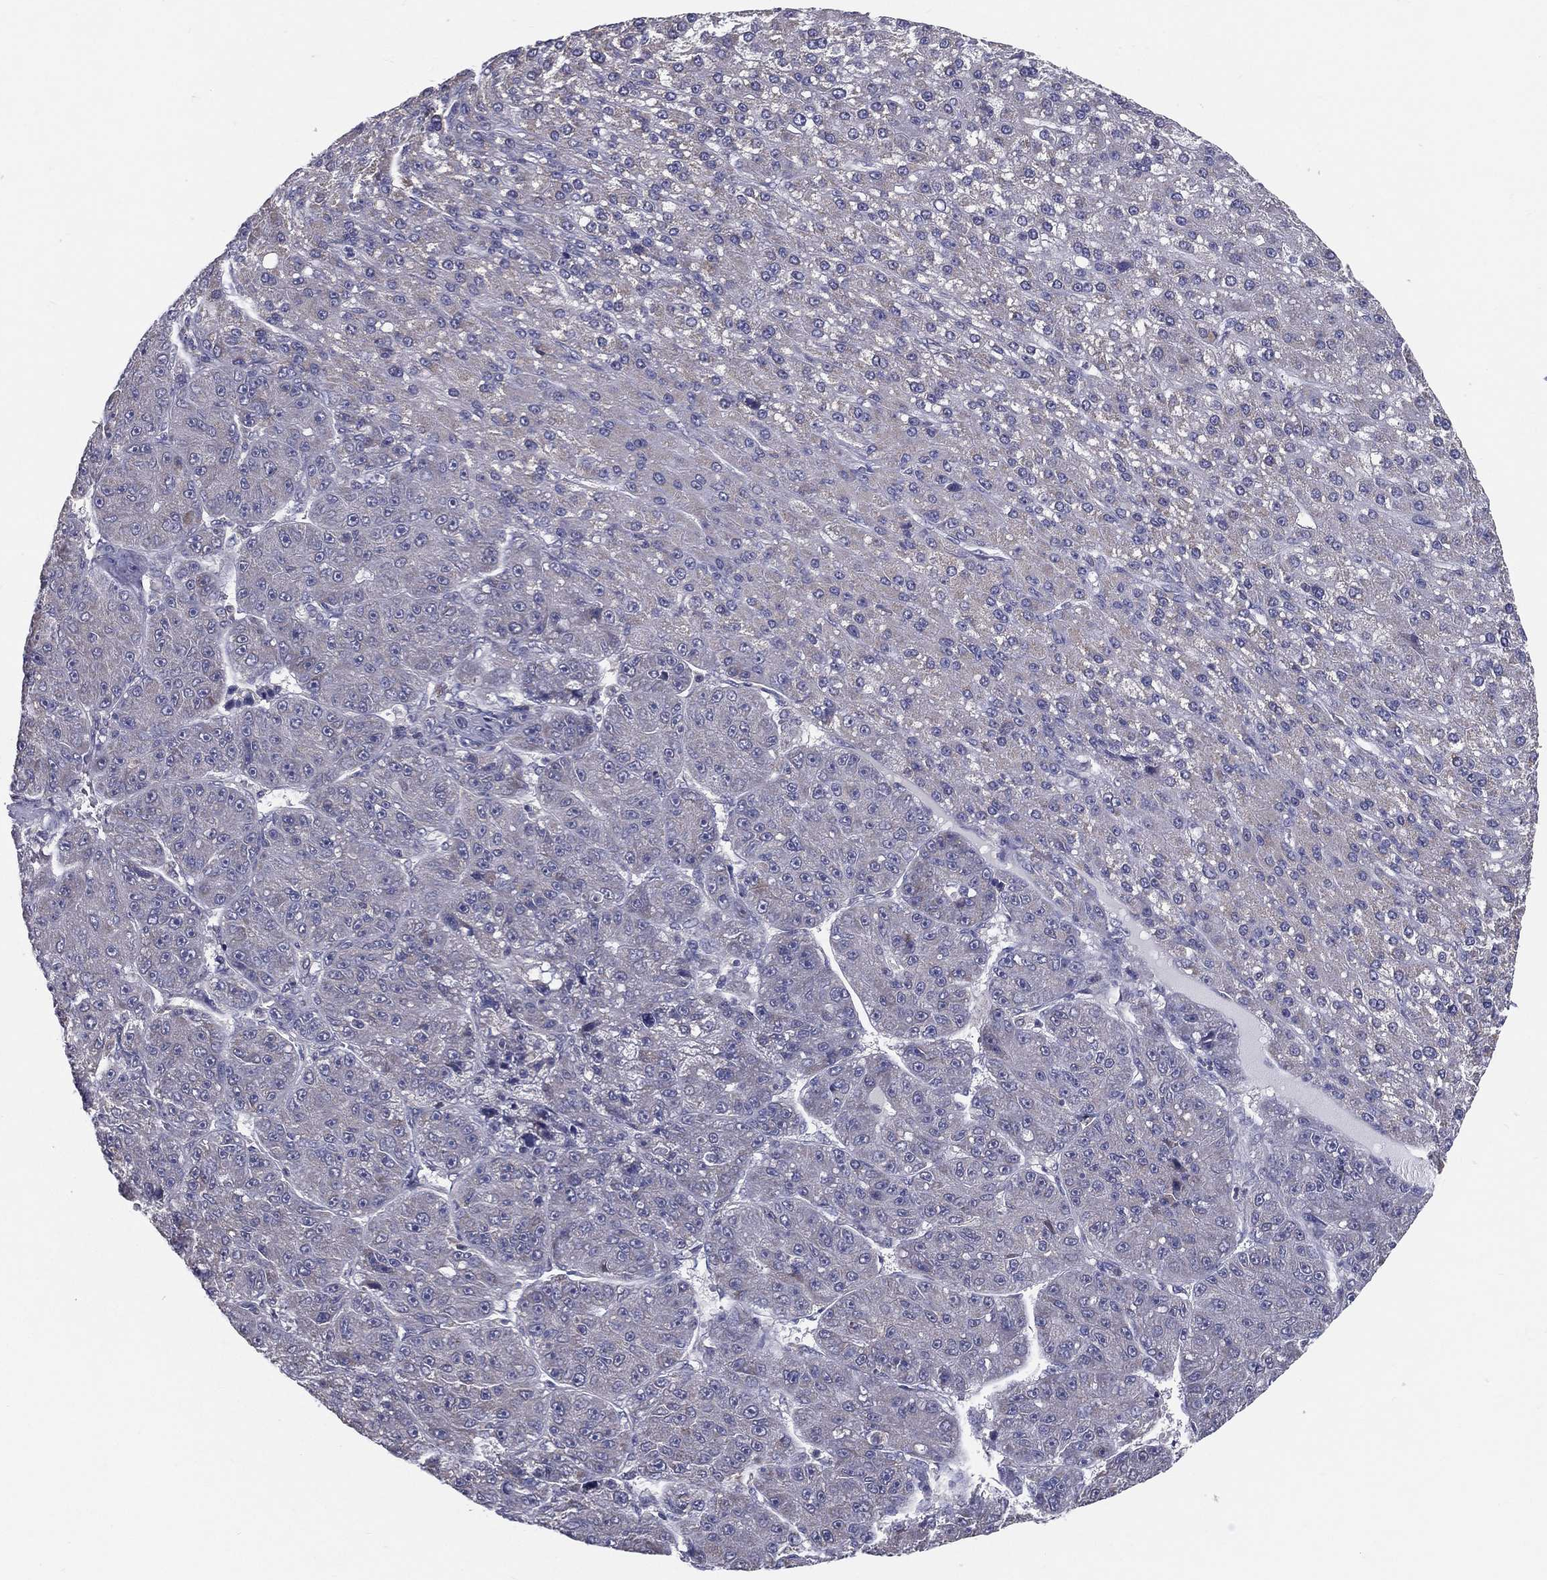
{"staining": {"intensity": "negative", "quantity": "none", "location": "none"}, "tissue": "liver cancer", "cell_type": "Tumor cells", "image_type": "cancer", "snomed": [{"axis": "morphology", "description": "Carcinoma, Hepatocellular, NOS"}, {"axis": "topography", "description": "Liver"}], "caption": "Immunohistochemistry photomicrograph of neoplastic tissue: hepatocellular carcinoma (liver) stained with DAB (3,3'-diaminobenzidine) shows no significant protein expression in tumor cells.", "gene": "PCSK1", "patient": {"sex": "male", "age": 67}}